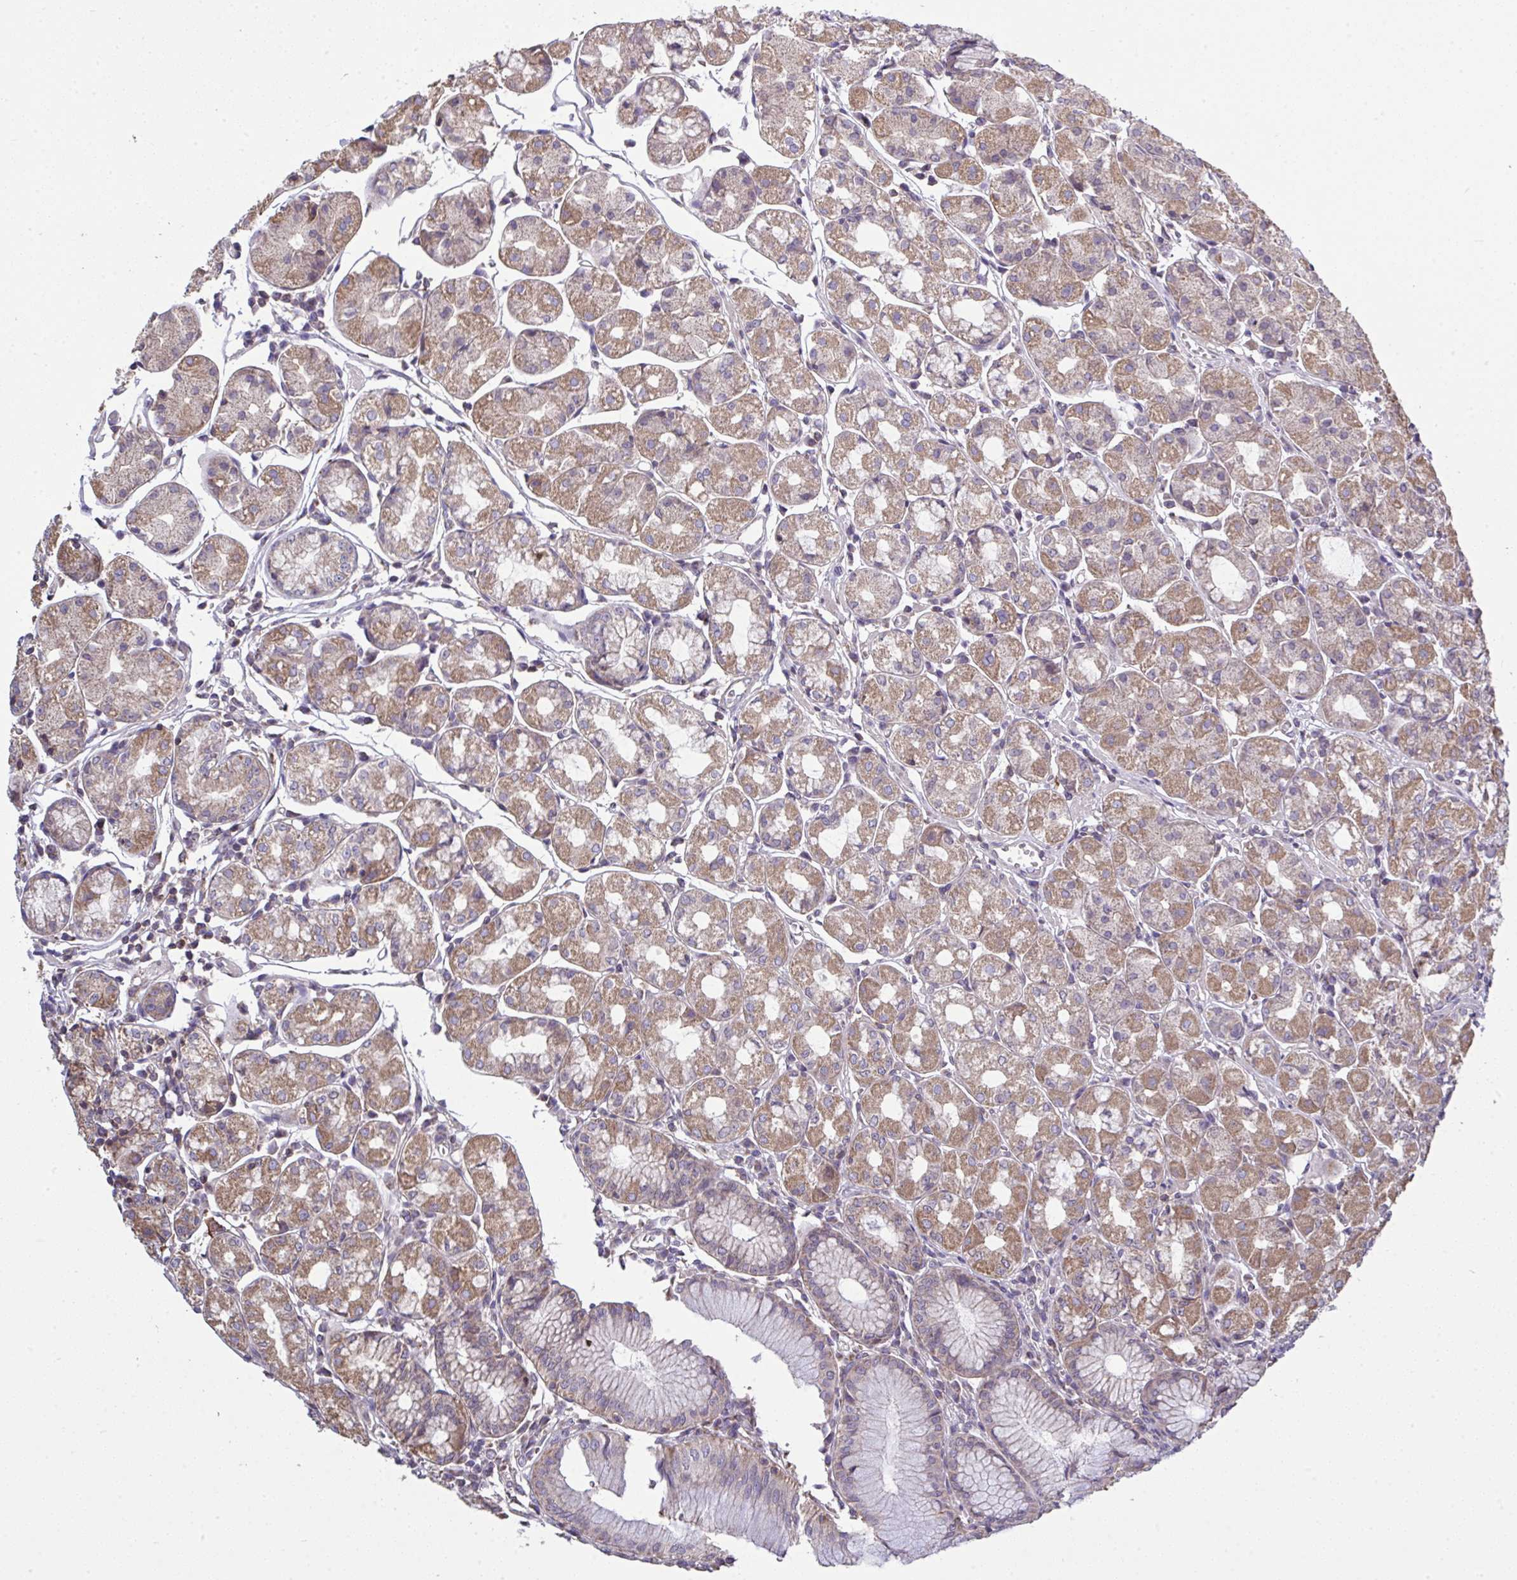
{"staining": {"intensity": "moderate", "quantity": "25%-75%", "location": "cytoplasmic/membranous"}, "tissue": "stomach", "cell_type": "Glandular cells", "image_type": "normal", "snomed": [{"axis": "morphology", "description": "Normal tissue, NOS"}, {"axis": "topography", "description": "Stomach"}], "caption": "IHC of benign human stomach displays medium levels of moderate cytoplasmic/membranous positivity in approximately 25%-75% of glandular cells. (DAB IHC, brown staining for protein, blue staining for nuclei).", "gene": "PPM1H", "patient": {"sex": "male", "age": 55}}